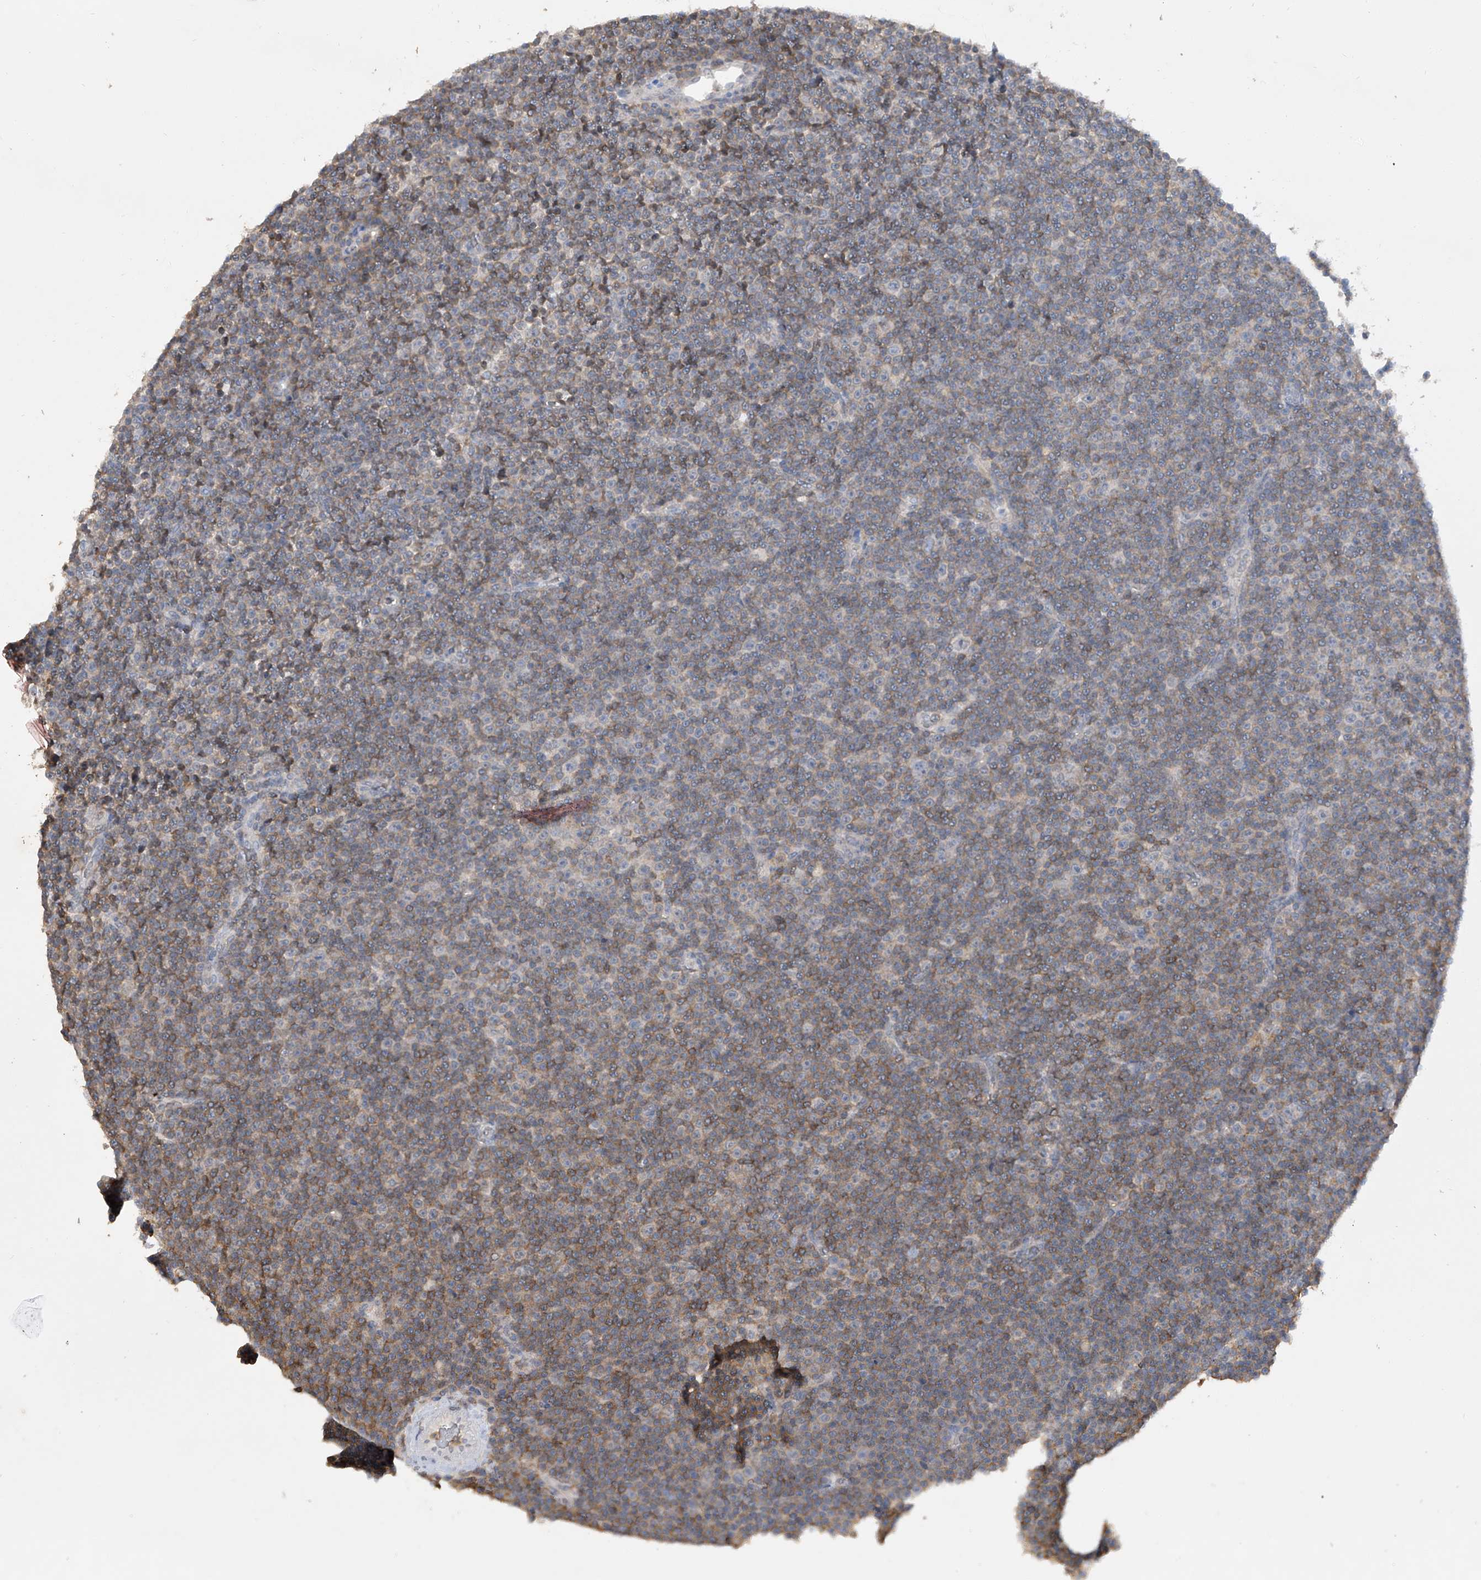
{"staining": {"intensity": "negative", "quantity": "none", "location": "none"}, "tissue": "lymphoma", "cell_type": "Tumor cells", "image_type": "cancer", "snomed": [{"axis": "morphology", "description": "Malignant lymphoma, non-Hodgkin's type, Low grade"}, {"axis": "topography", "description": "Lymph node"}], "caption": "The histopathology image displays no significant expression in tumor cells of malignant lymphoma, non-Hodgkin's type (low-grade).", "gene": "HAS3", "patient": {"sex": "female", "age": 67}}